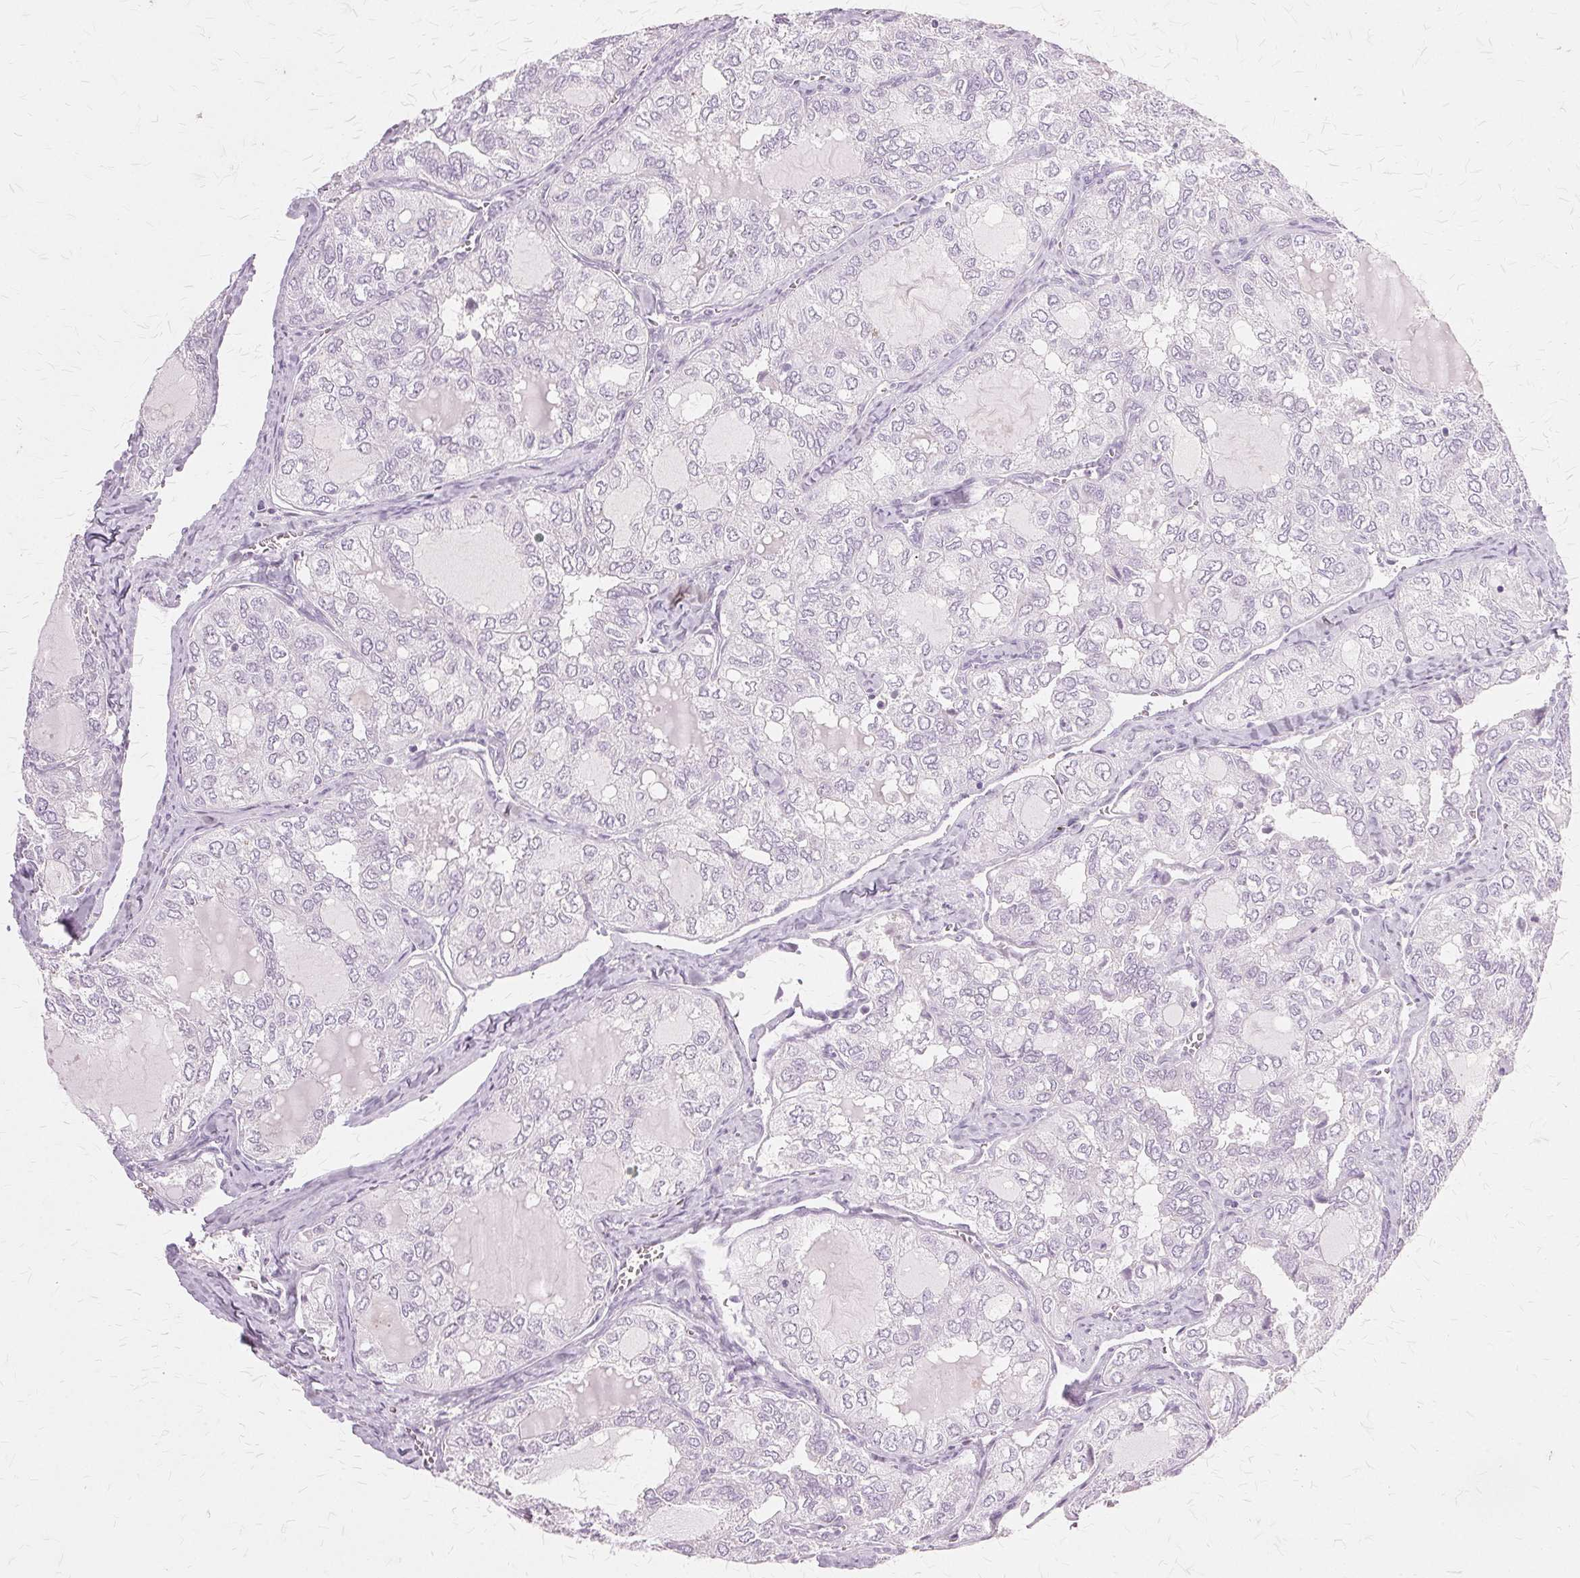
{"staining": {"intensity": "negative", "quantity": "none", "location": "none"}, "tissue": "thyroid cancer", "cell_type": "Tumor cells", "image_type": "cancer", "snomed": [{"axis": "morphology", "description": "Follicular adenoma carcinoma, NOS"}, {"axis": "topography", "description": "Thyroid gland"}], "caption": "There is no significant expression in tumor cells of thyroid cancer. (Brightfield microscopy of DAB (3,3'-diaminobenzidine) immunohistochemistry at high magnification).", "gene": "SLC45A3", "patient": {"sex": "male", "age": 75}}